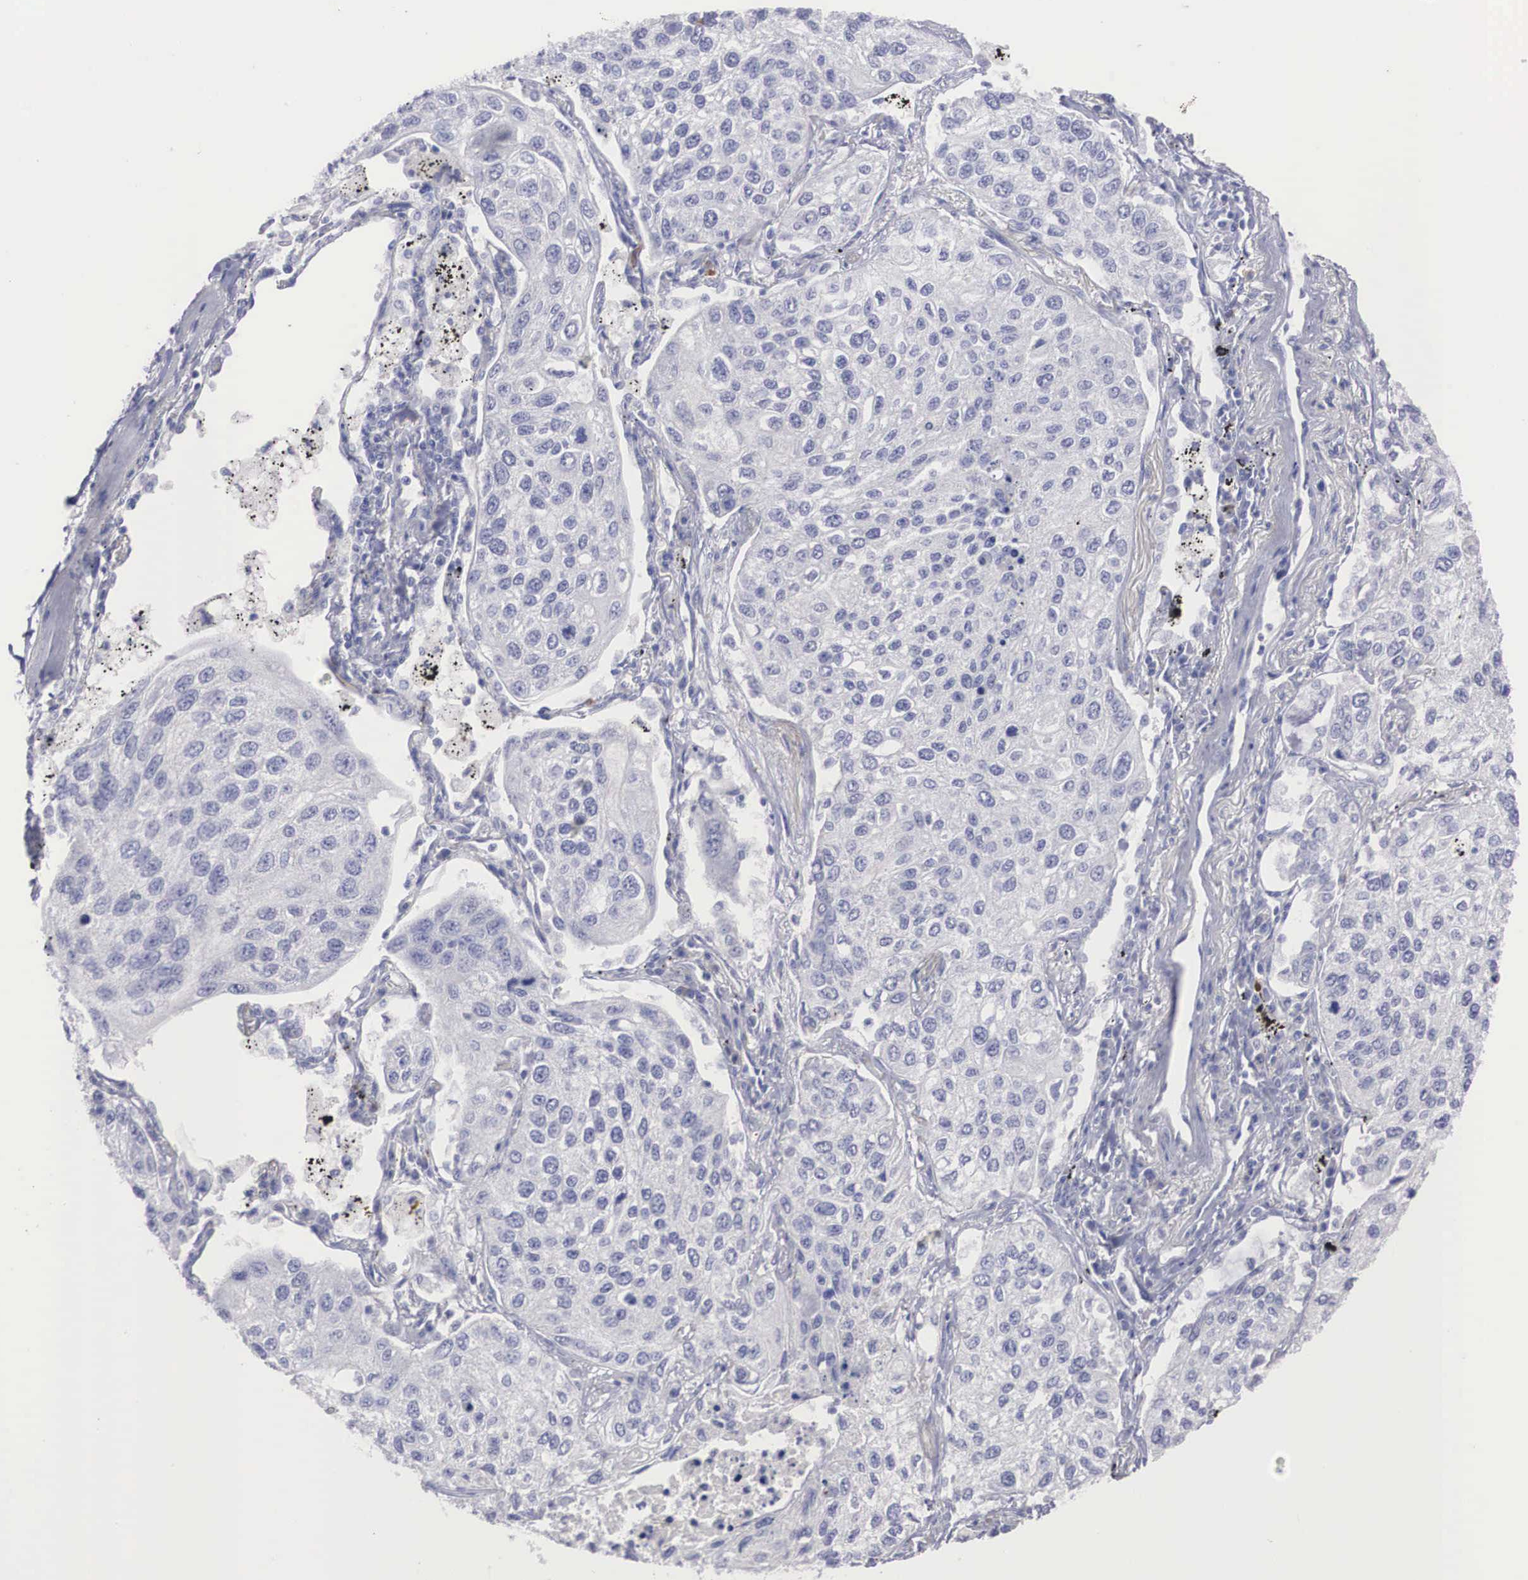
{"staining": {"intensity": "negative", "quantity": "none", "location": "none"}, "tissue": "lung cancer", "cell_type": "Tumor cells", "image_type": "cancer", "snomed": [{"axis": "morphology", "description": "Squamous cell carcinoma, NOS"}, {"axis": "topography", "description": "Lung"}], "caption": "High magnification brightfield microscopy of lung cancer (squamous cell carcinoma) stained with DAB (3,3'-diaminobenzidine) (brown) and counterstained with hematoxylin (blue): tumor cells show no significant positivity.", "gene": "REPS2", "patient": {"sex": "male", "age": 75}}